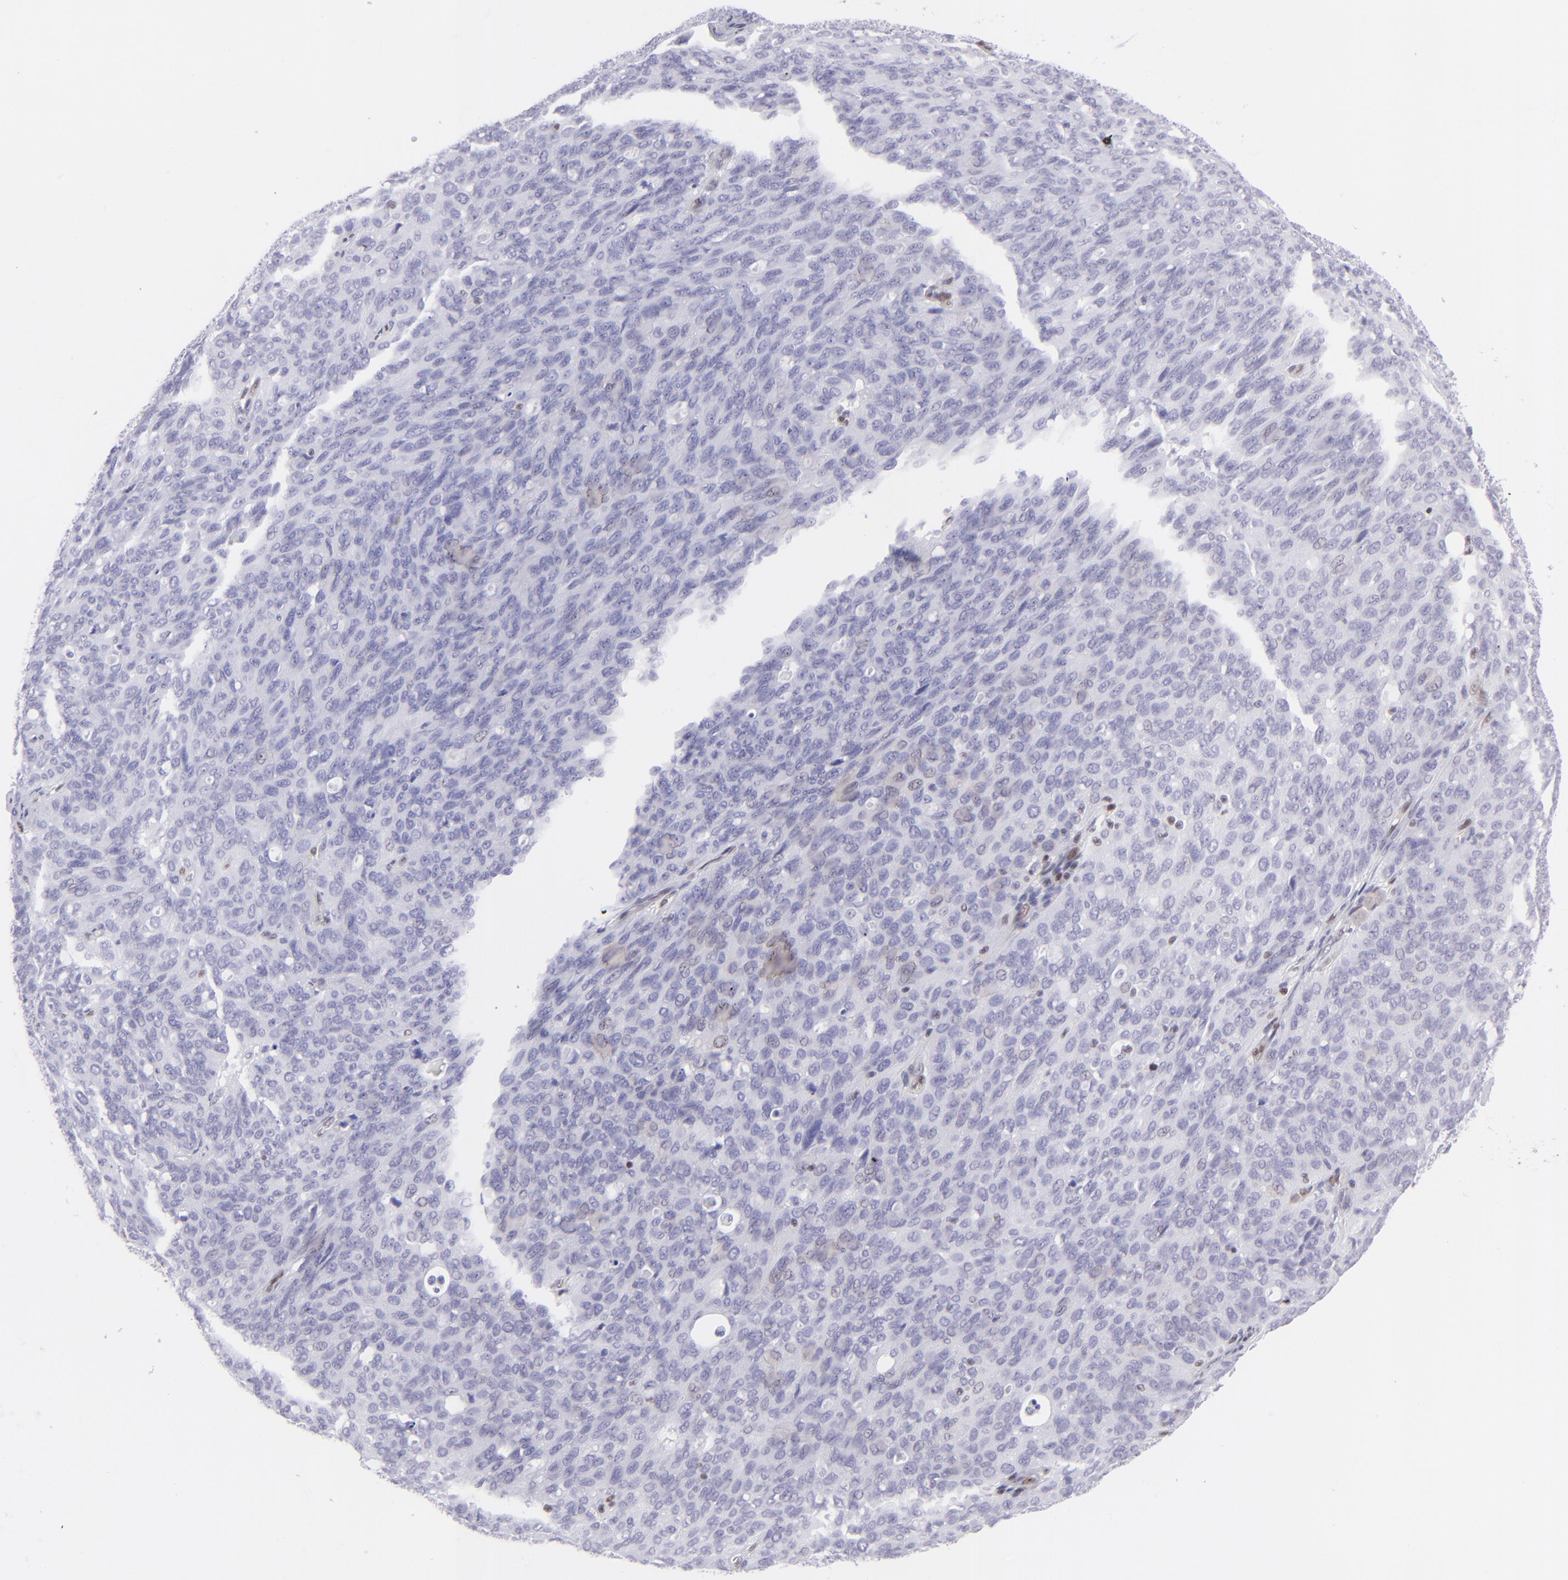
{"staining": {"intensity": "negative", "quantity": "none", "location": "none"}, "tissue": "ovarian cancer", "cell_type": "Tumor cells", "image_type": "cancer", "snomed": [{"axis": "morphology", "description": "Carcinoma, endometroid"}, {"axis": "topography", "description": "Ovary"}], "caption": "High magnification brightfield microscopy of ovarian endometroid carcinoma stained with DAB (brown) and counterstained with hematoxylin (blue): tumor cells show no significant staining.", "gene": "ETS1", "patient": {"sex": "female", "age": 60}}